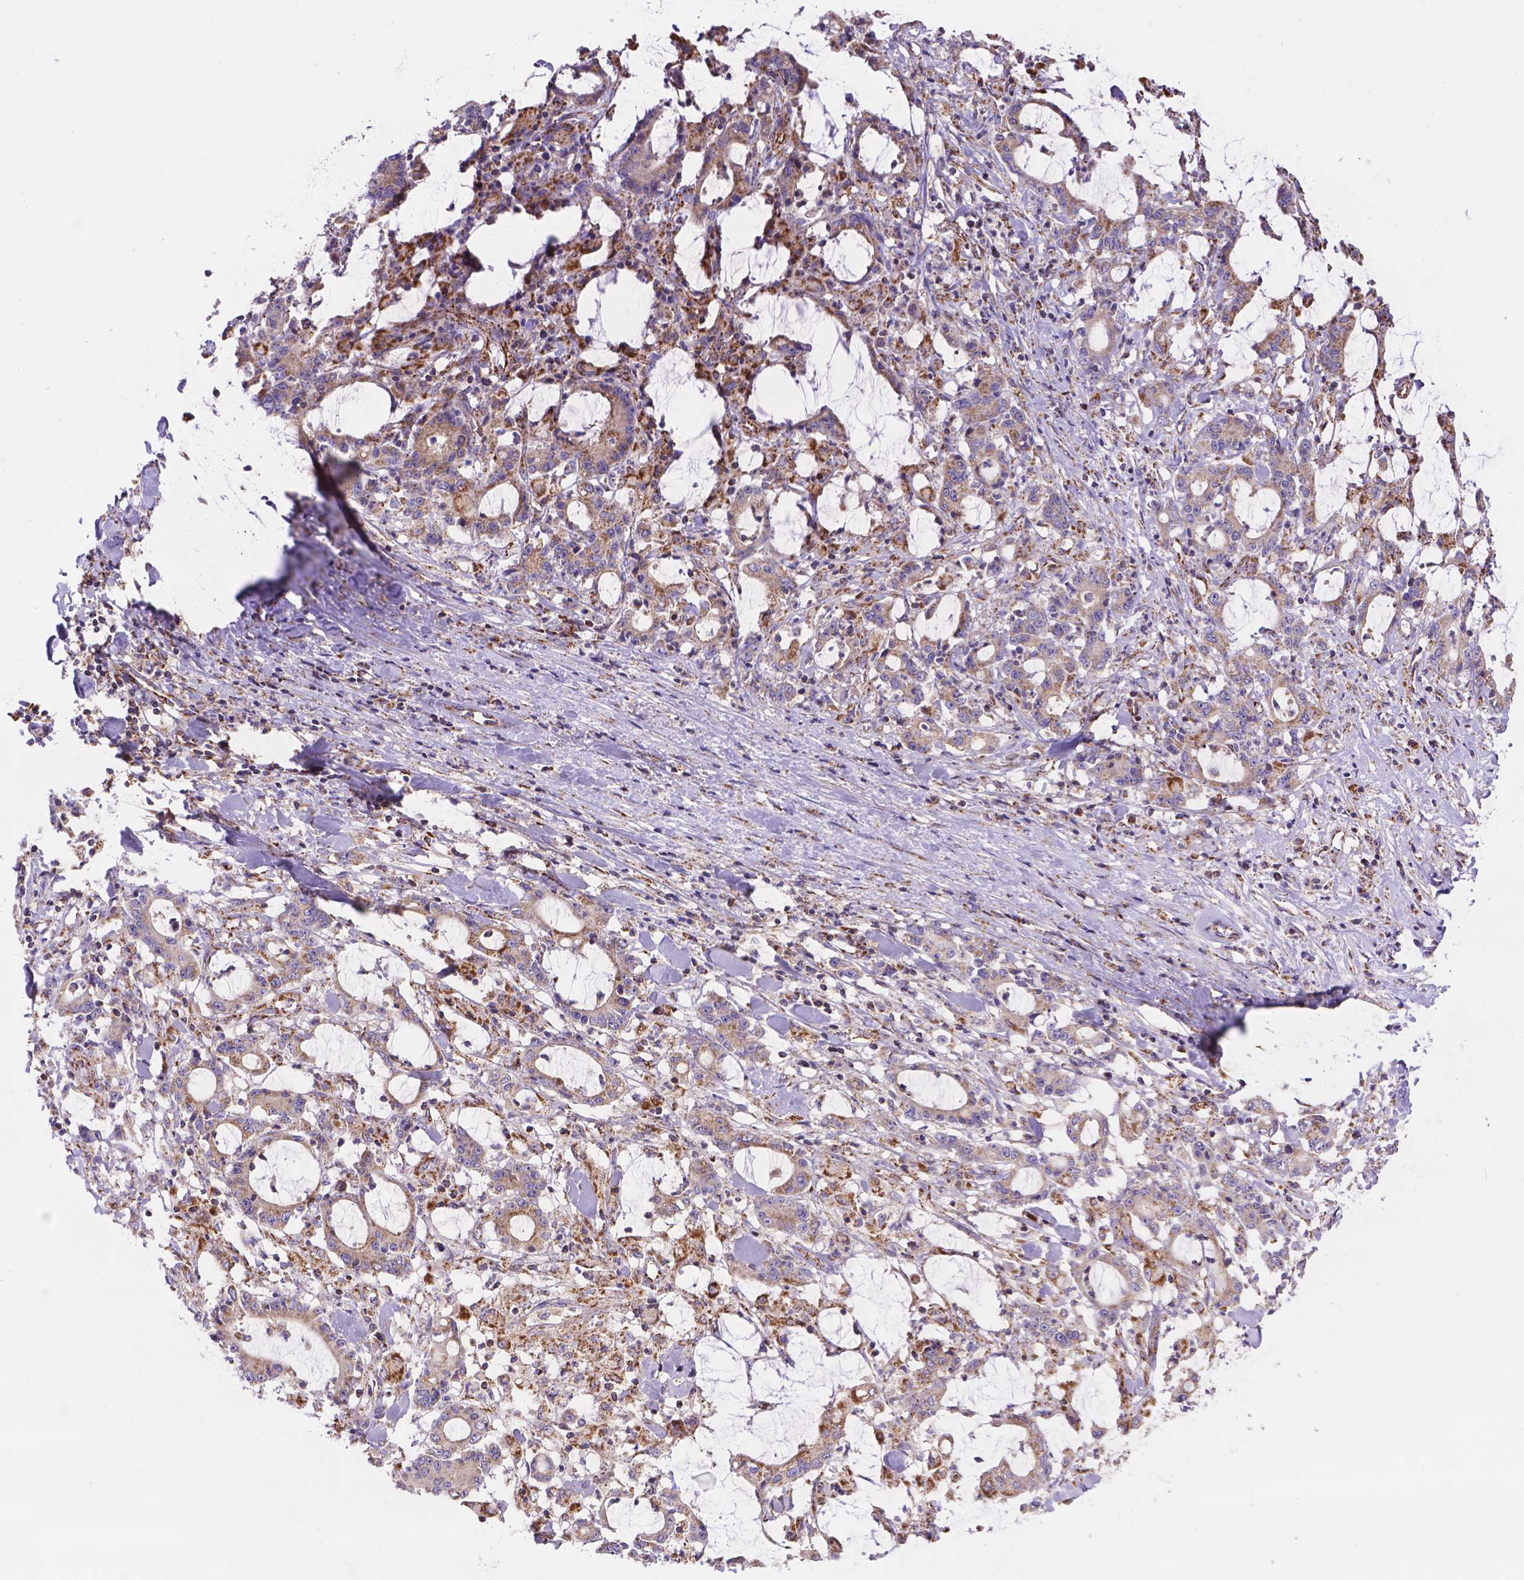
{"staining": {"intensity": "moderate", "quantity": "<25%", "location": "cytoplasmic/membranous"}, "tissue": "stomach cancer", "cell_type": "Tumor cells", "image_type": "cancer", "snomed": [{"axis": "morphology", "description": "Adenocarcinoma, NOS"}, {"axis": "topography", "description": "Stomach, upper"}], "caption": "Stomach cancer (adenocarcinoma) tissue reveals moderate cytoplasmic/membranous staining in about <25% of tumor cells, visualized by immunohistochemistry. (DAB (3,3'-diaminobenzidine) IHC with brightfield microscopy, high magnification).", "gene": "AK3", "patient": {"sex": "male", "age": 68}}